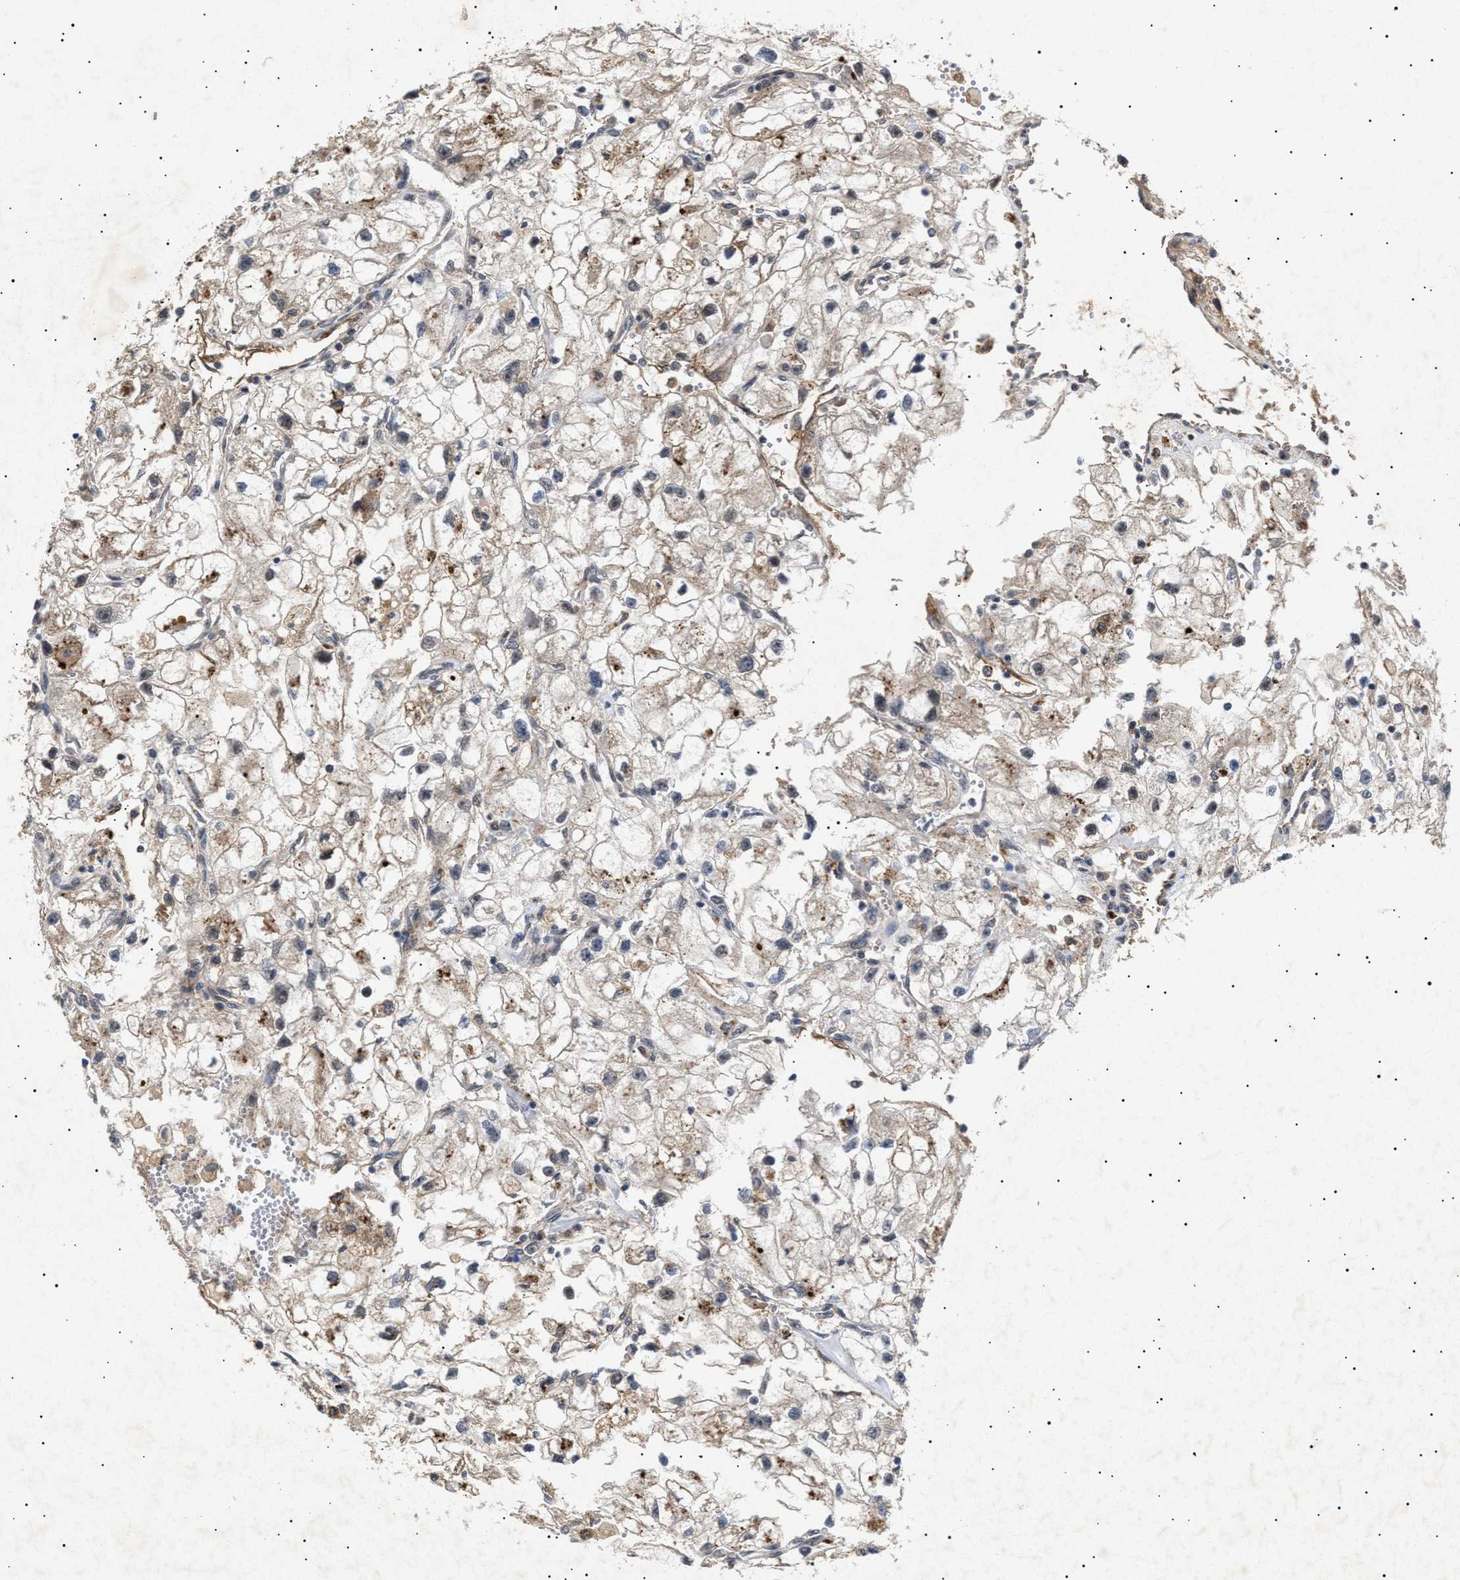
{"staining": {"intensity": "weak", "quantity": ">75%", "location": "cytoplasmic/membranous"}, "tissue": "renal cancer", "cell_type": "Tumor cells", "image_type": "cancer", "snomed": [{"axis": "morphology", "description": "Adenocarcinoma, NOS"}, {"axis": "topography", "description": "Kidney"}], "caption": "A brown stain highlights weak cytoplasmic/membranous positivity of a protein in renal adenocarcinoma tumor cells. (Stains: DAB (3,3'-diaminobenzidine) in brown, nuclei in blue, Microscopy: brightfield microscopy at high magnification).", "gene": "SIRT5", "patient": {"sex": "female", "age": 70}}